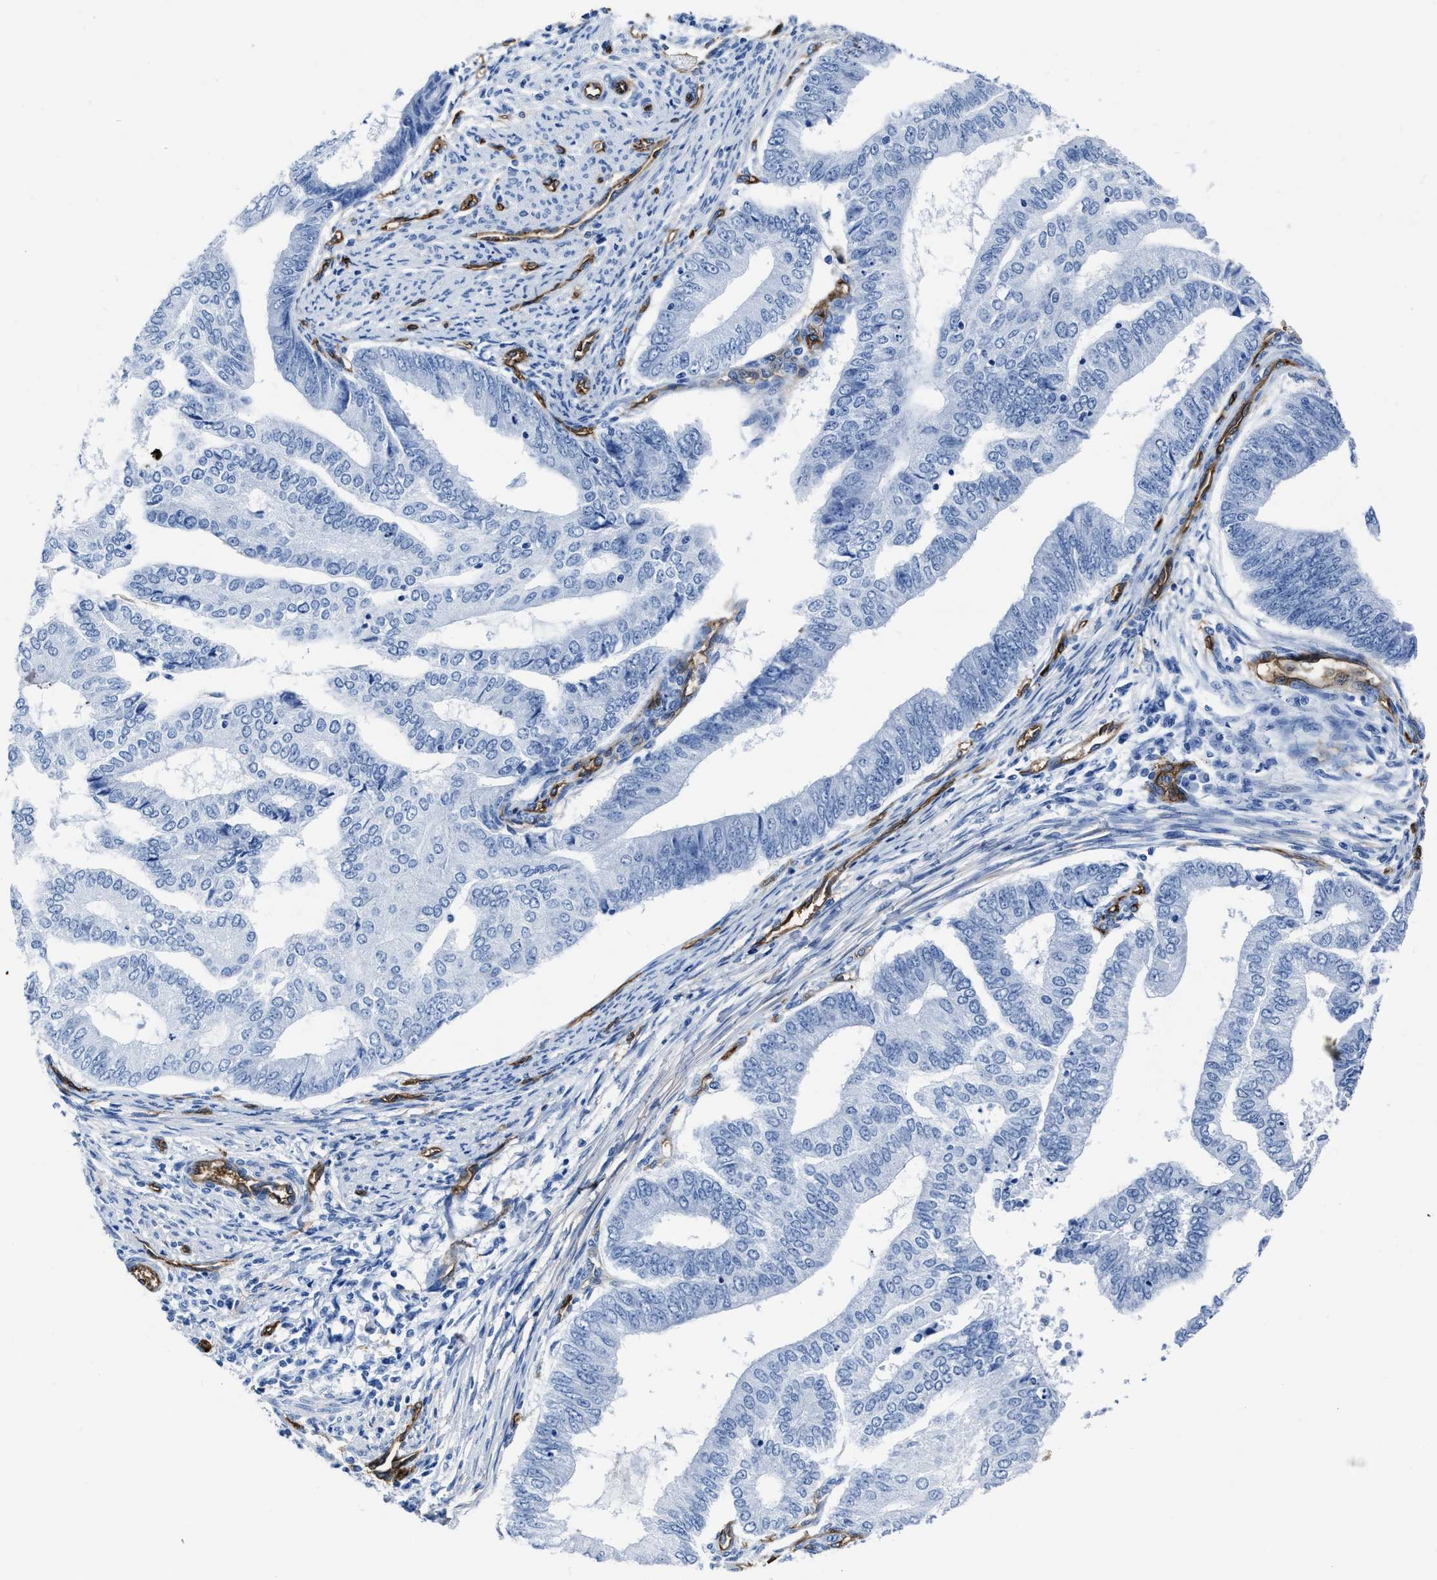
{"staining": {"intensity": "negative", "quantity": "none", "location": "none"}, "tissue": "endometrial cancer", "cell_type": "Tumor cells", "image_type": "cancer", "snomed": [{"axis": "morphology", "description": "Polyp, NOS"}, {"axis": "morphology", "description": "Adenocarcinoma, NOS"}, {"axis": "morphology", "description": "Adenoma, NOS"}, {"axis": "topography", "description": "Endometrium"}], "caption": "The photomicrograph reveals no staining of tumor cells in endometrial cancer (adenoma). Nuclei are stained in blue.", "gene": "AQP1", "patient": {"sex": "female", "age": 79}}